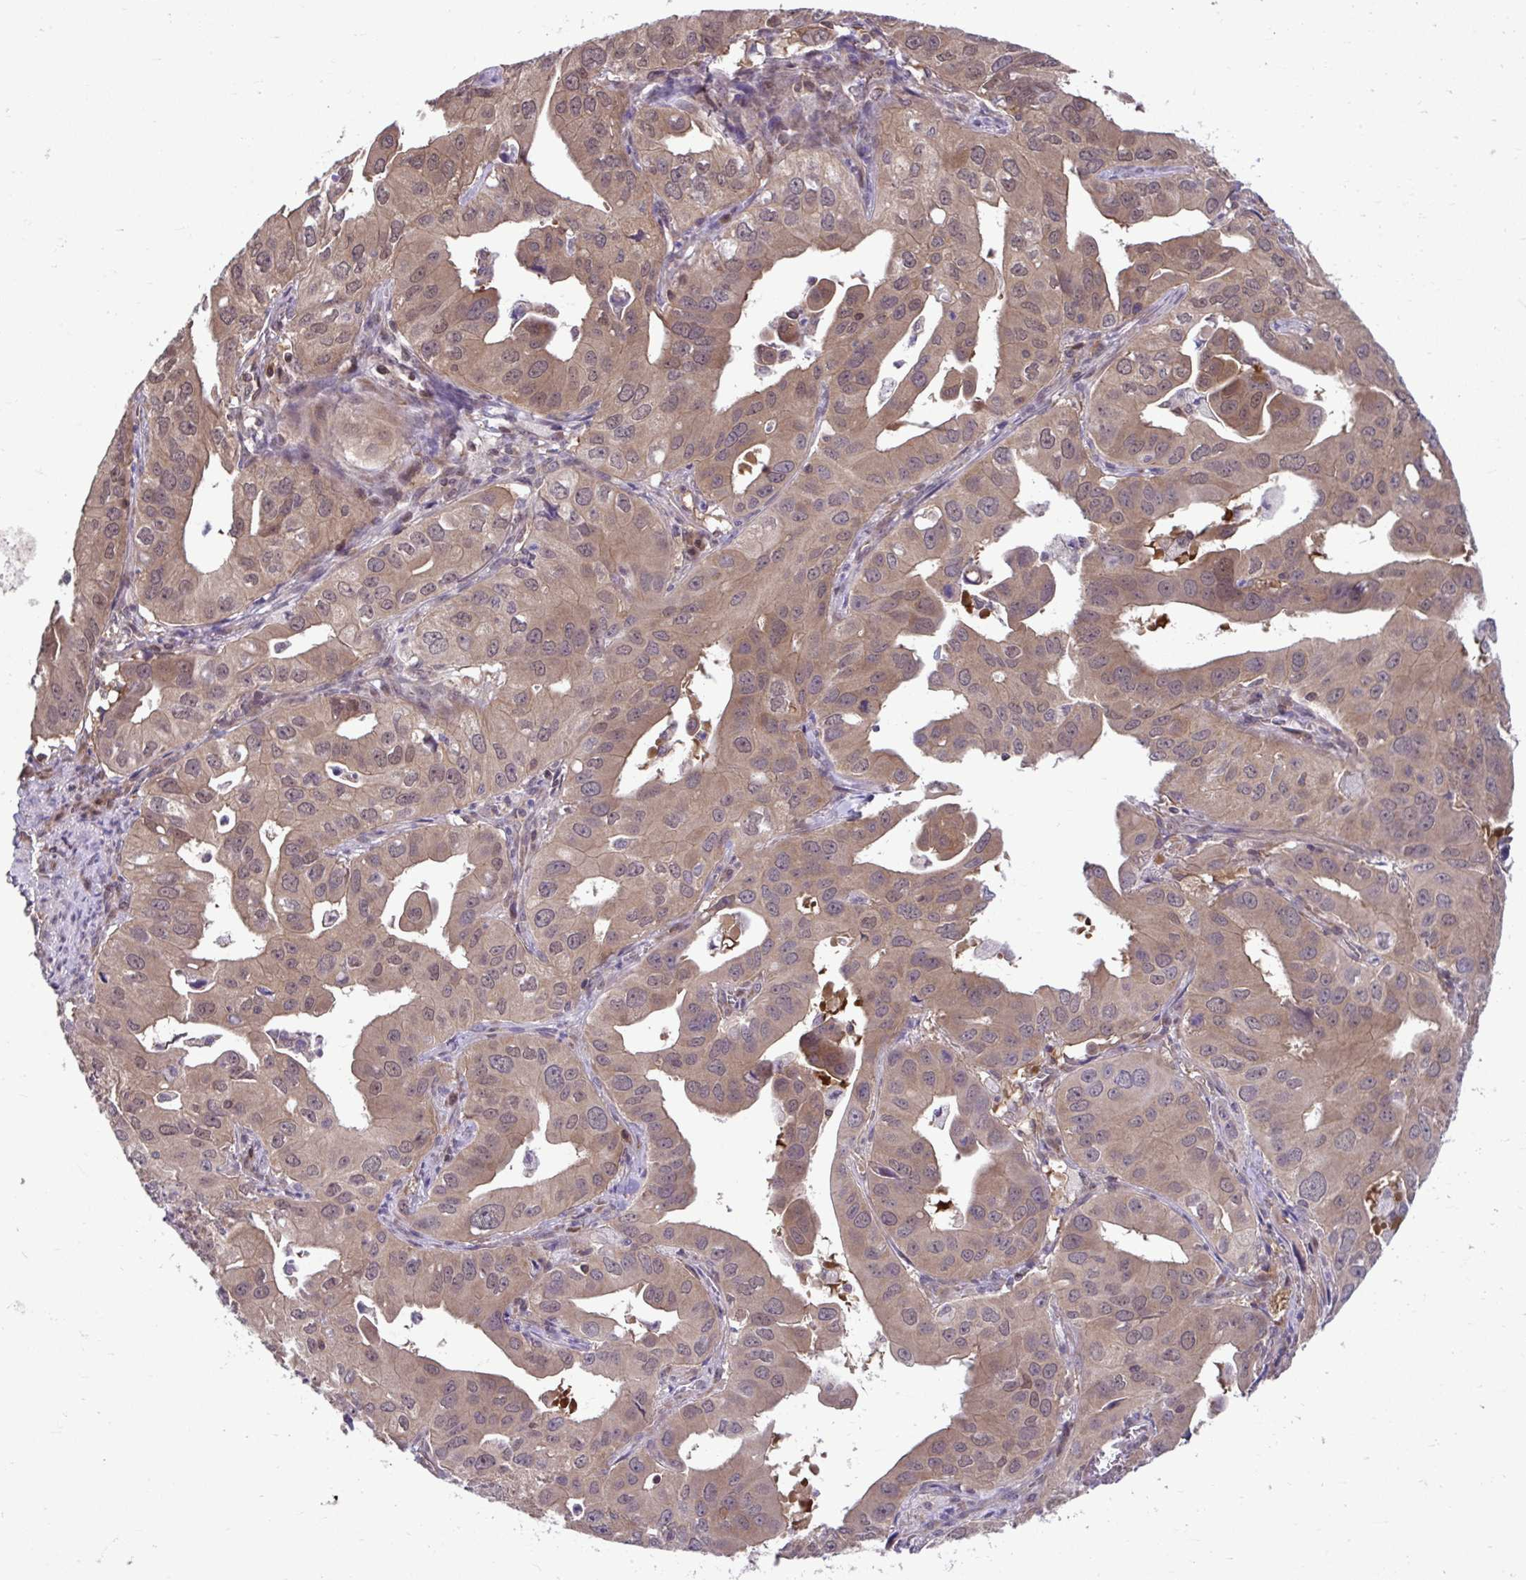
{"staining": {"intensity": "moderate", "quantity": ">75%", "location": "cytoplasmic/membranous"}, "tissue": "lung cancer", "cell_type": "Tumor cells", "image_type": "cancer", "snomed": [{"axis": "morphology", "description": "Adenocarcinoma, NOS"}, {"axis": "topography", "description": "Lung"}], "caption": "Protein expression analysis of adenocarcinoma (lung) exhibits moderate cytoplasmic/membranous expression in approximately >75% of tumor cells. (DAB = brown stain, brightfield microscopy at high magnification).", "gene": "PCDHB7", "patient": {"sex": "male", "age": 48}}